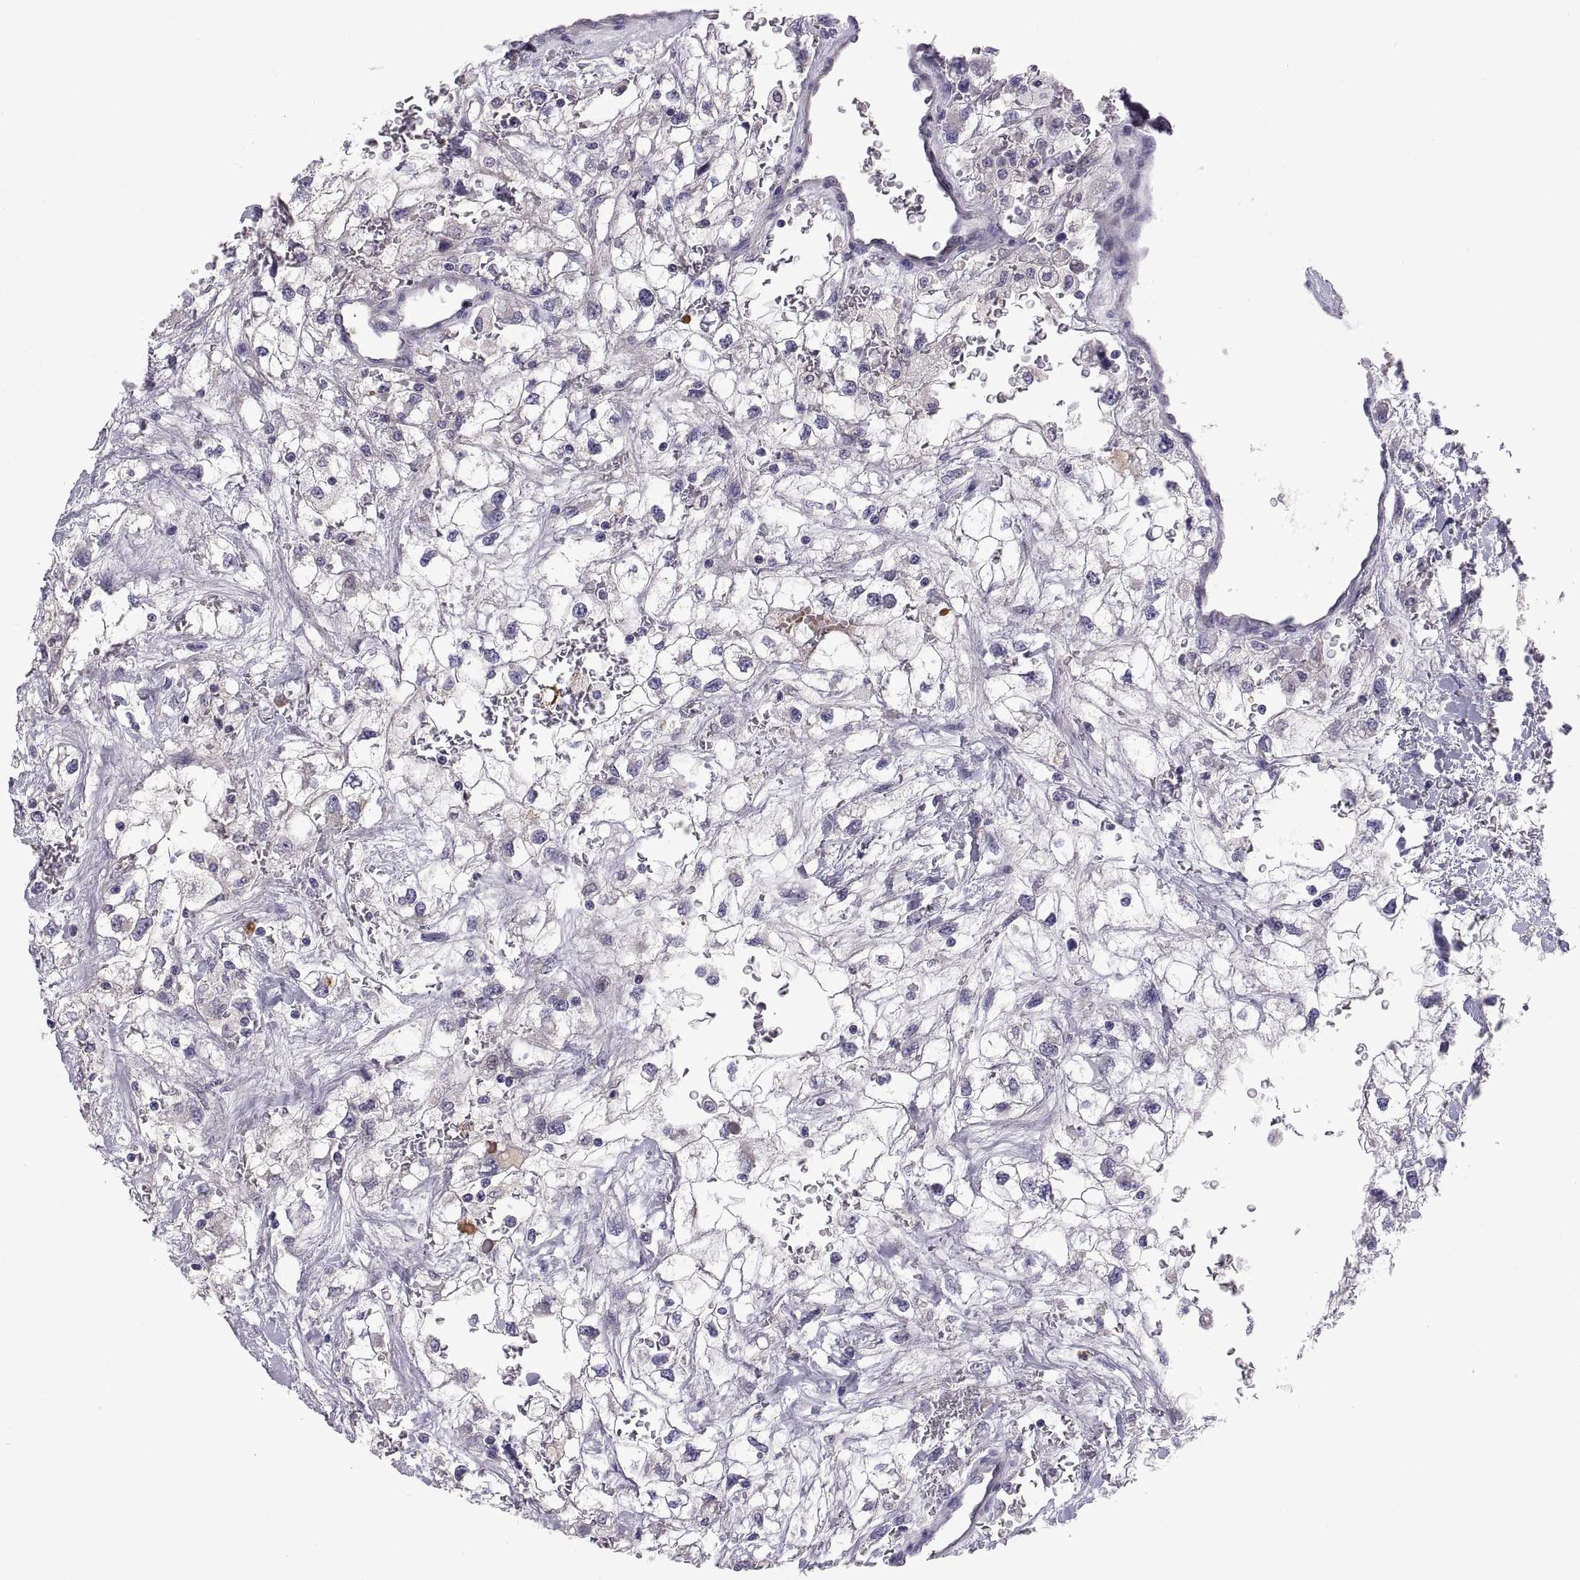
{"staining": {"intensity": "negative", "quantity": "none", "location": "none"}, "tissue": "renal cancer", "cell_type": "Tumor cells", "image_type": "cancer", "snomed": [{"axis": "morphology", "description": "Adenocarcinoma, NOS"}, {"axis": "topography", "description": "Kidney"}], "caption": "IHC histopathology image of adenocarcinoma (renal) stained for a protein (brown), which displays no staining in tumor cells.", "gene": "PKP1", "patient": {"sex": "male", "age": 59}}